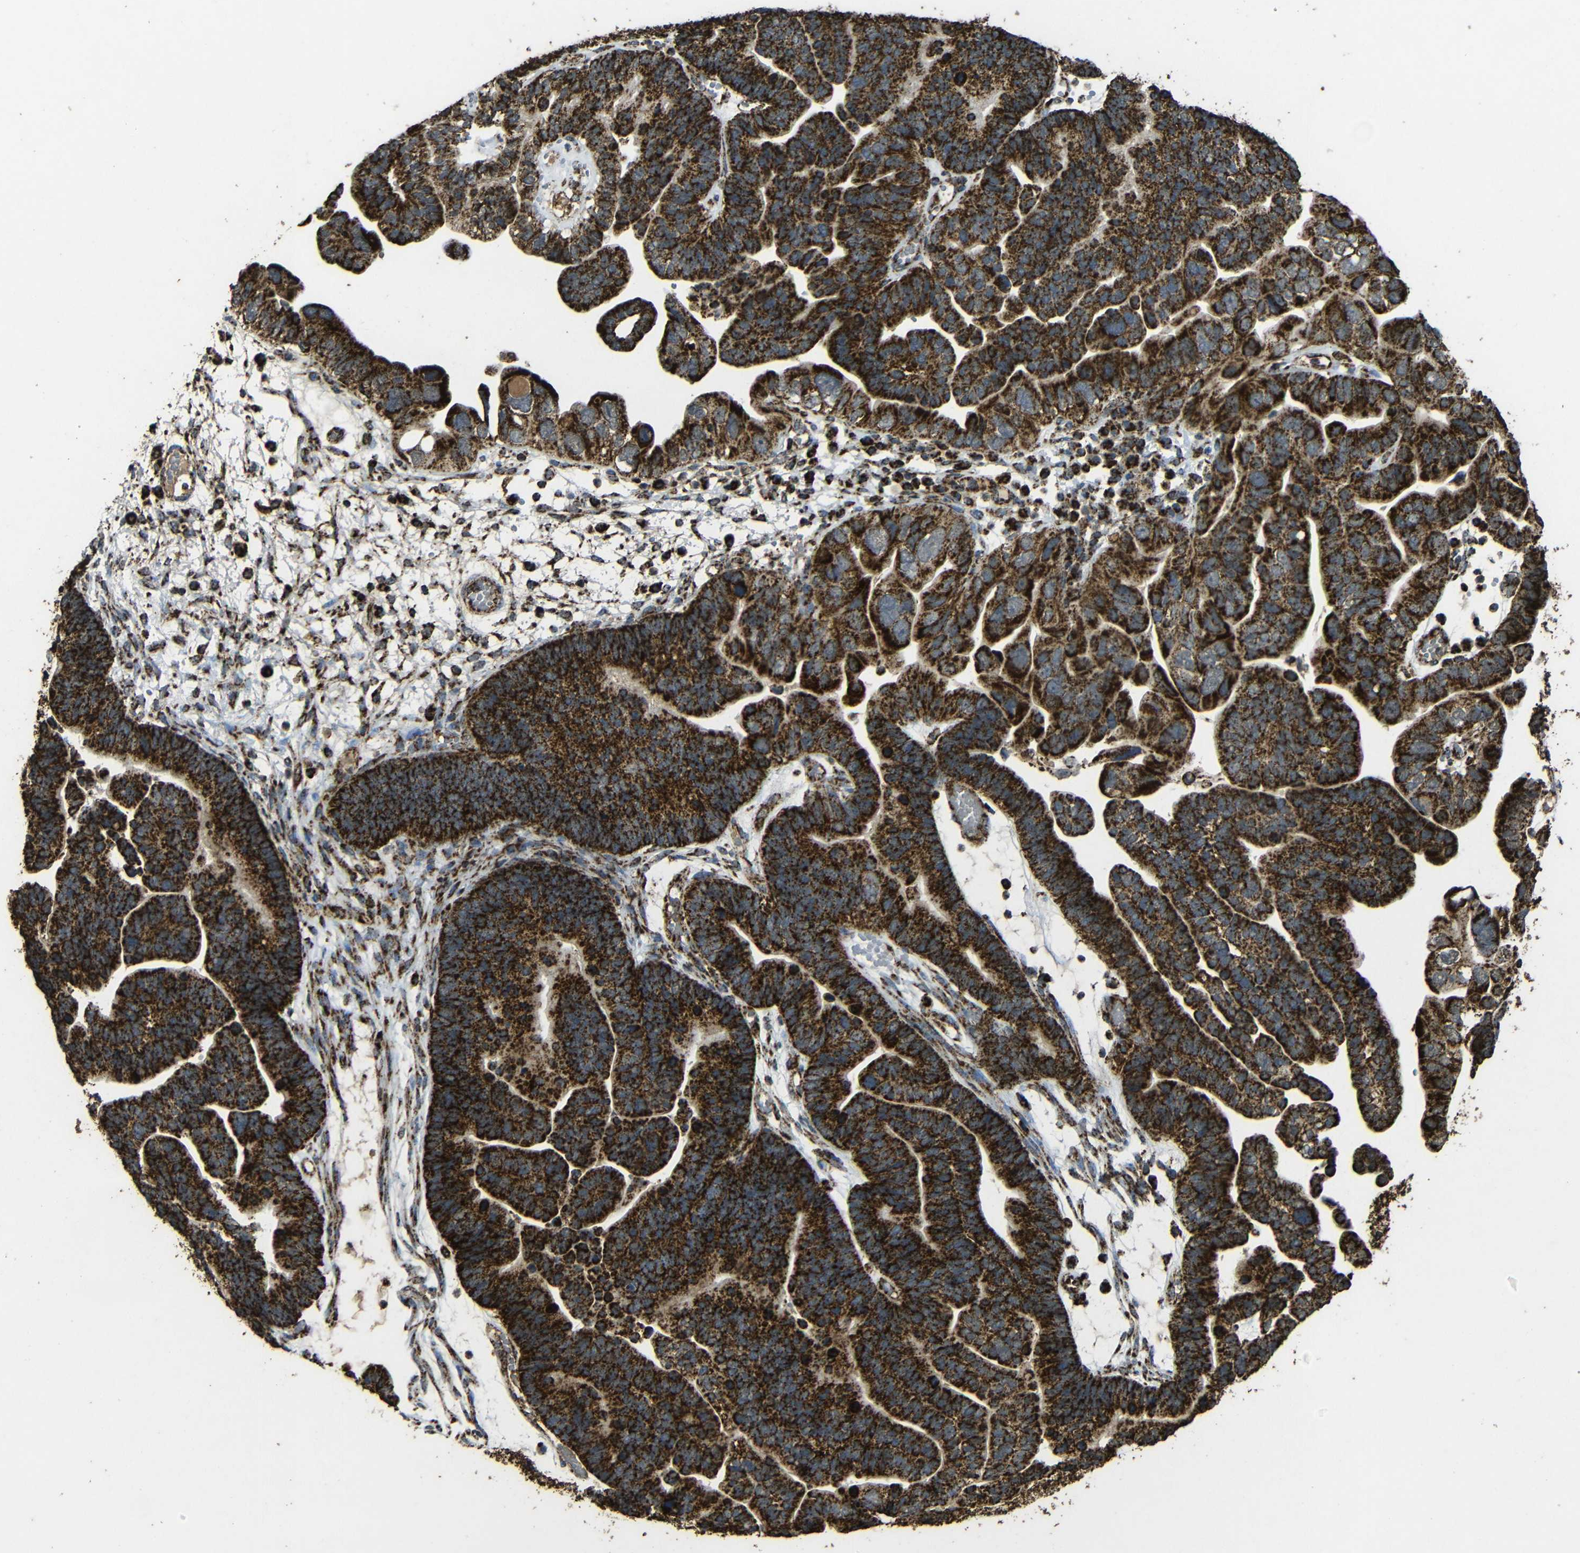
{"staining": {"intensity": "strong", "quantity": ">75%", "location": "cytoplasmic/membranous"}, "tissue": "ovarian cancer", "cell_type": "Tumor cells", "image_type": "cancer", "snomed": [{"axis": "morphology", "description": "Cystadenocarcinoma, serous, NOS"}, {"axis": "topography", "description": "Ovary"}], "caption": "Ovarian cancer (serous cystadenocarcinoma) stained with DAB (3,3'-diaminobenzidine) immunohistochemistry (IHC) reveals high levels of strong cytoplasmic/membranous staining in about >75% of tumor cells.", "gene": "ATP5F1A", "patient": {"sex": "female", "age": 56}}